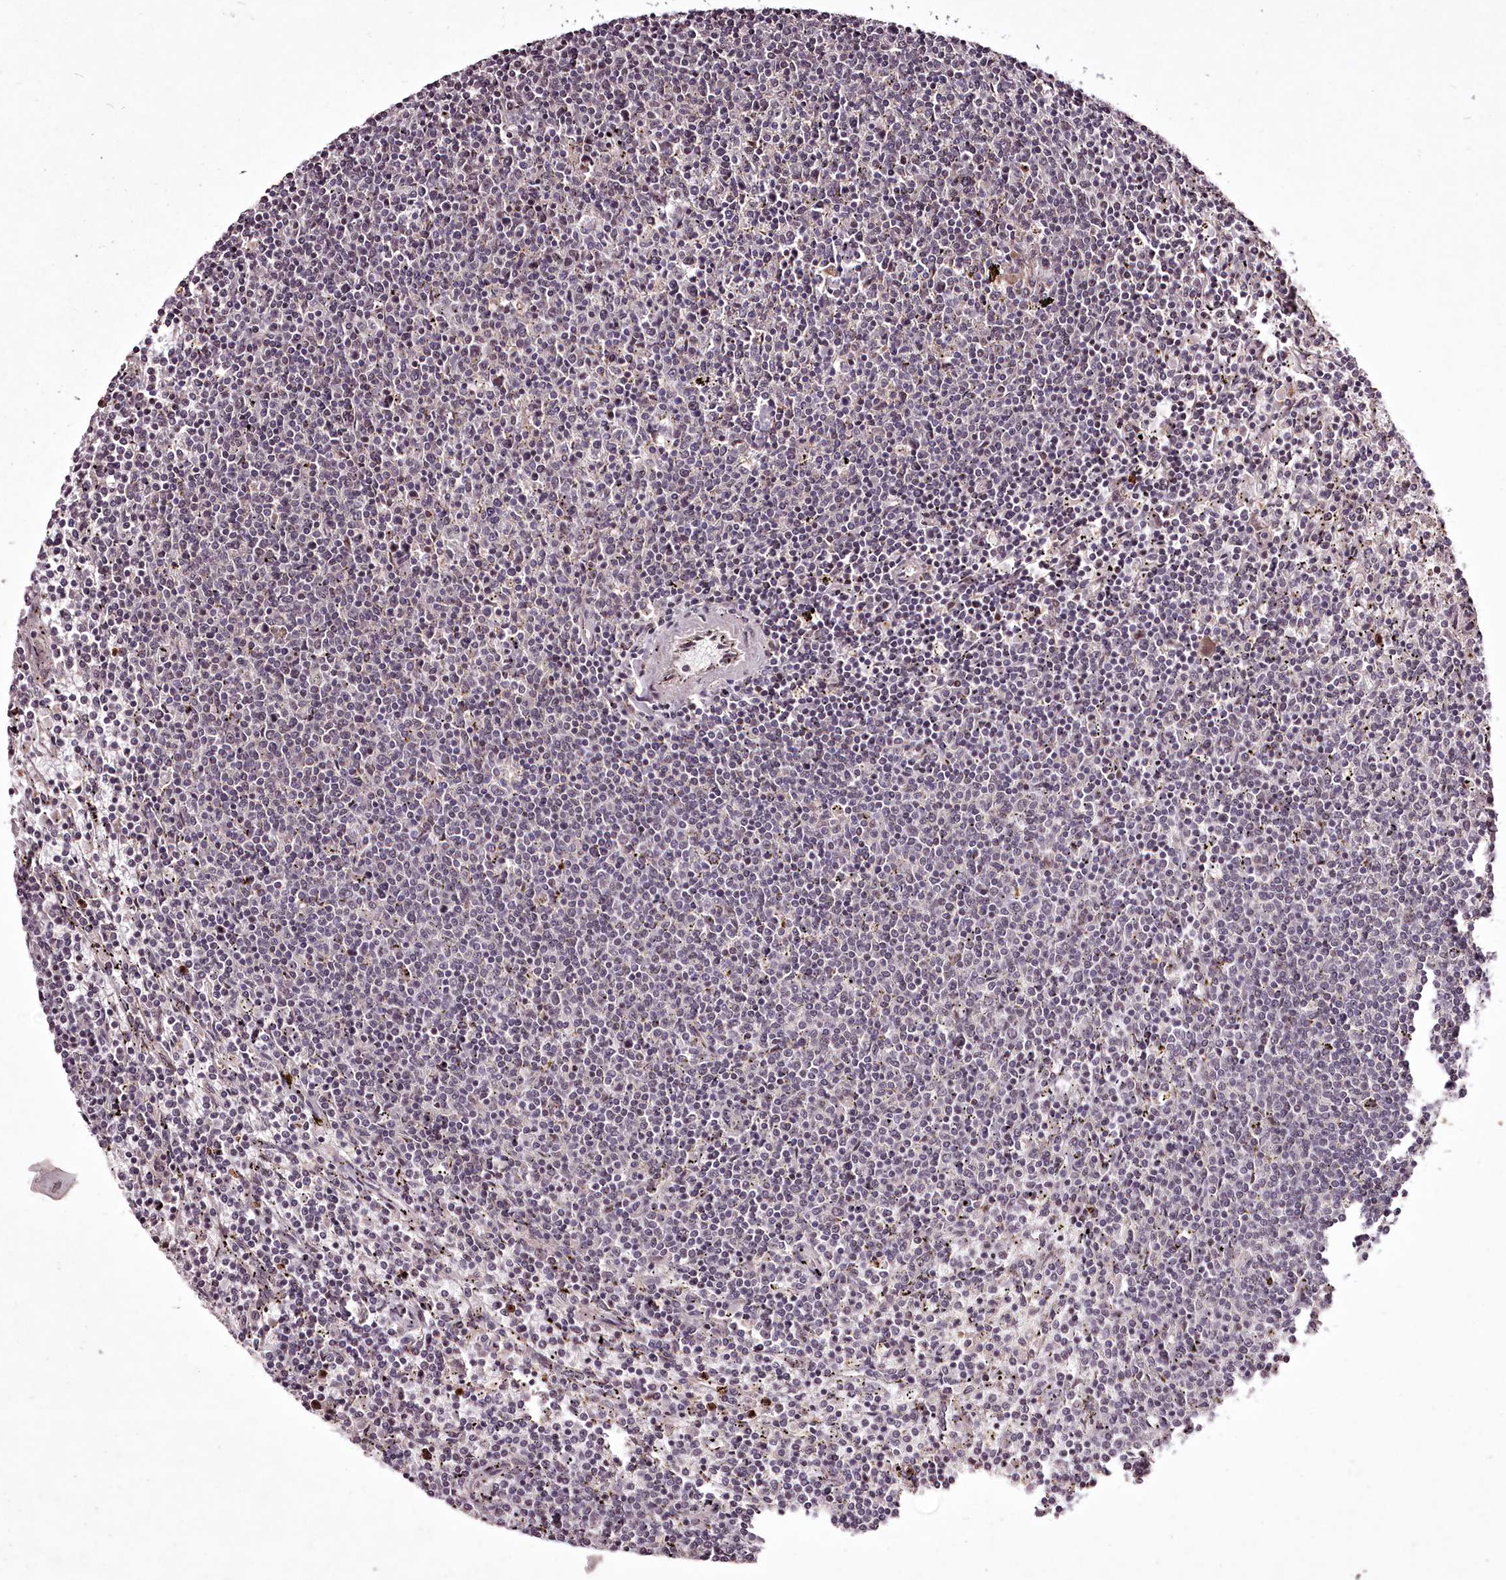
{"staining": {"intensity": "negative", "quantity": "none", "location": "none"}, "tissue": "lymphoma", "cell_type": "Tumor cells", "image_type": "cancer", "snomed": [{"axis": "morphology", "description": "Malignant lymphoma, non-Hodgkin's type, Low grade"}, {"axis": "topography", "description": "Spleen"}], "caption": "Low-grade malignant lymphoma, non-Hodgkin's type was stained to show a protein in brown. There is no significant positivity in tumor cells.", "gene": "ADRA1D", "patient": {"sex": "female", "age": 50}}